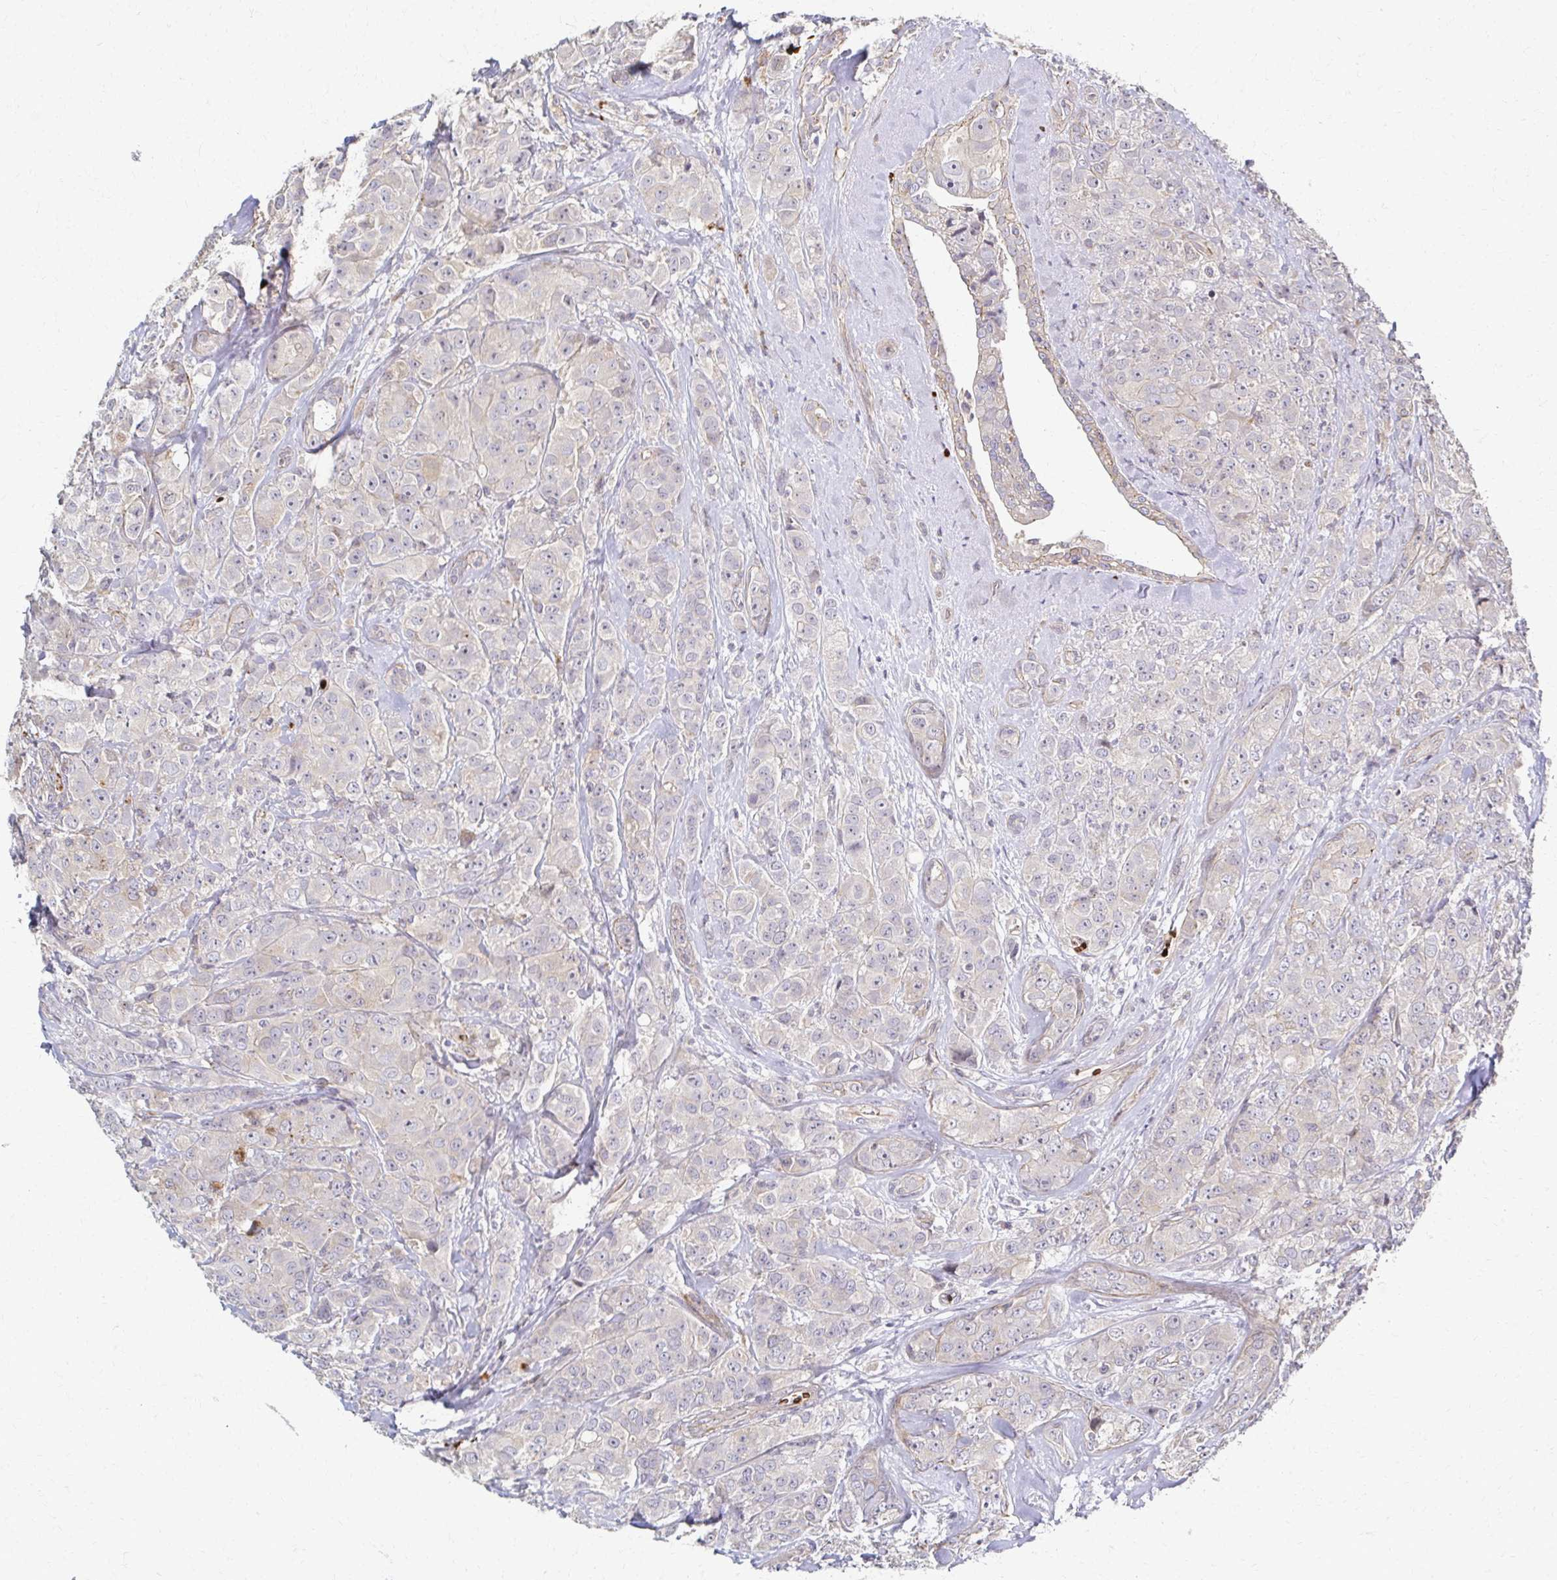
{"staining": {"intensity": "weak", "quantity": "<25%", "location": "cytoplasmic/membranous"}, "tissue": "breast cancer", "cell_type": "Tumor cells", "image_type": "cancer", "snomed": [{"axis": "morphology", "description": "Normal tissue, NOS"}, {"axis": "morphology", "description": "Duct carcinoma"}, {"axis": "topography", "description": "Breast"}], "caption": "Breast cancer (invasive ductal carcinoma) was stained to show a protein in brown. There is no significant expression in tumor cells.", "gene": "SKA2", "patient": {"sex": "female", "age": 43}}